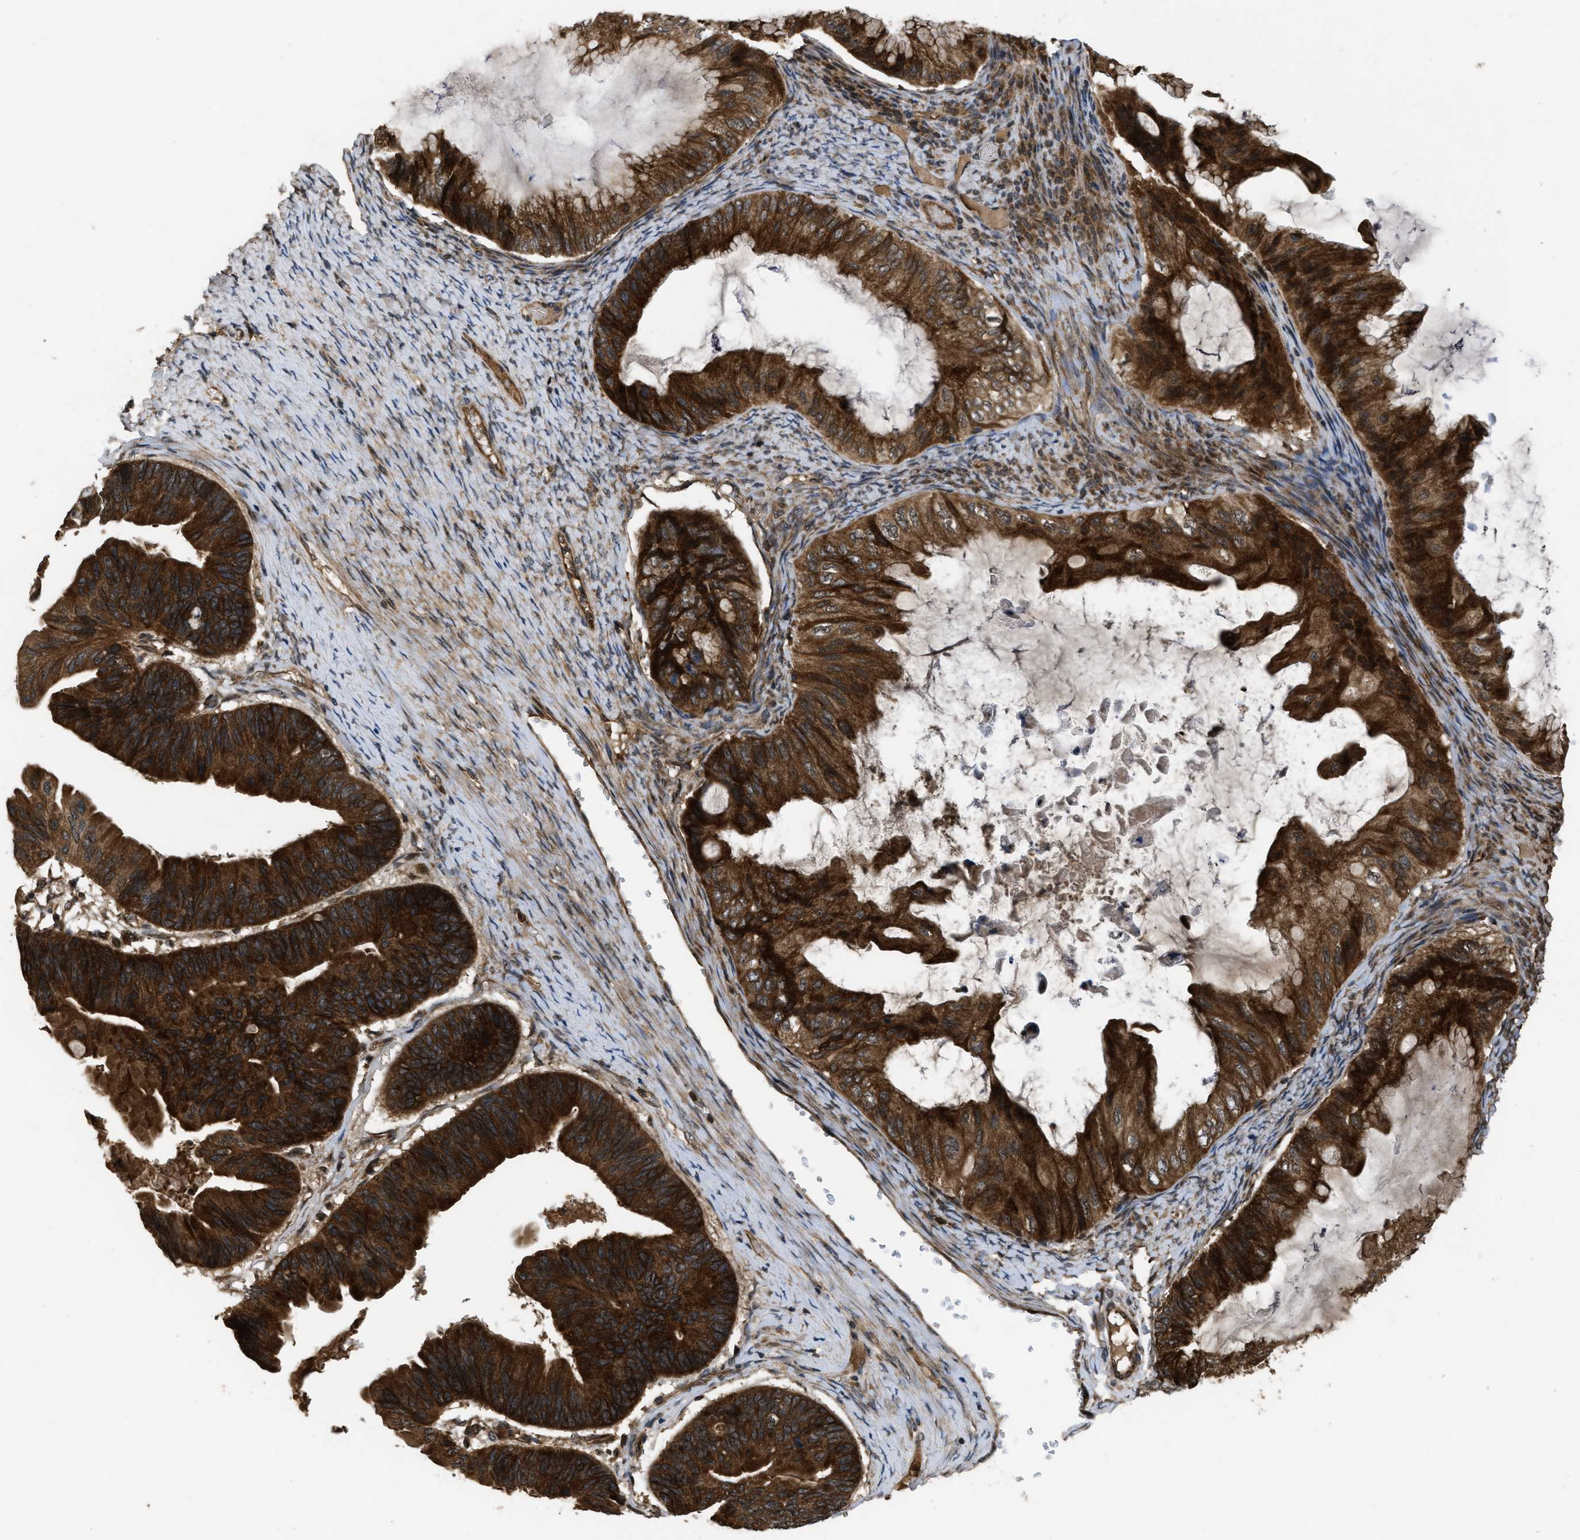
{"staining": {"intensity": "strong", "quantity": ">75%", "location": "cytoplasmic/membranous"}, "tissue": "ovarian cancer", "cell_type": "Tumor cells", "image_type": "cancer", "snomed": [{"axis": "morphology", "description": "Cystadenocarcinoma, mucinous, NOS"}, {"axis": "topography", "description": "Ovary"}], "caption": "A brown stain shows strong cytoplasmic/membranous staining of a protein in human ovarian cancer tumor cells.", "gene": "SPTLC1", "patient": {"sex": "female", "age": 61}}